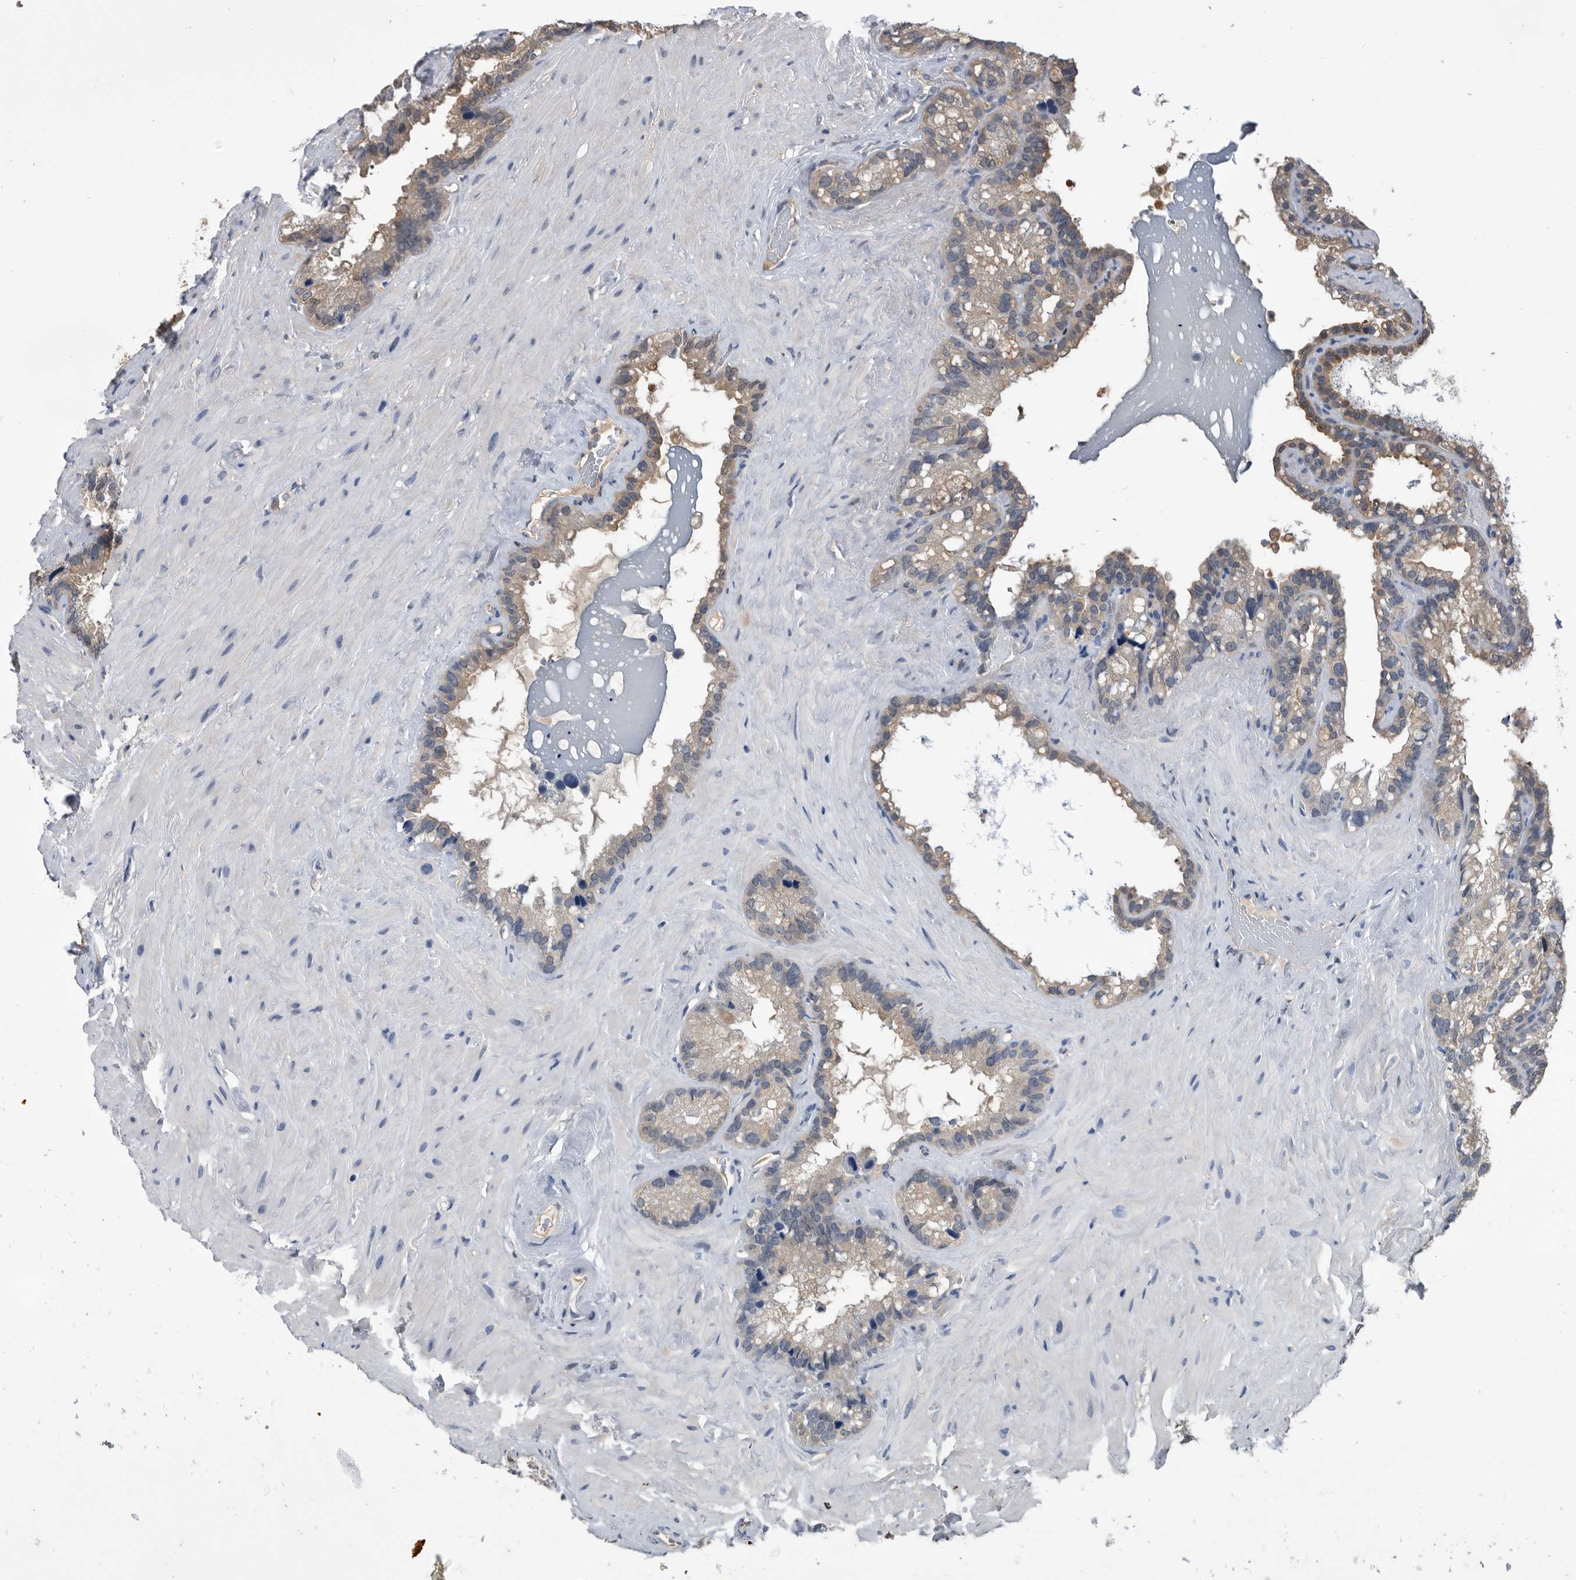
{"staining": {"intensity": "weak", "quantity": "<25%", "location": "cytoplasmic/membranous"}, "tissue": "seminal vesicle", "cell_type": "Glandular cells", "image_type": "normal", "snomed": [{"axis": "morphology", "description": "Normal tissue, NOS"}, {"axis": "topography", "description": "Prostate"}, {"axis": "topography", "description": "Seminal veicle"}], "caption": "Immunohistochemistry (IHC) of benign human seminal vesicle reveals no expression in glandular cells. The staining was performed using DAB (3,3'-diaminobenzidine) to visualize the protein expression in brown, while the nuclei were stained in blue with hematoxylin (Magnification: 20x).", "gene": "PDXK", "patient": {"sex": "male", "age": 68}}